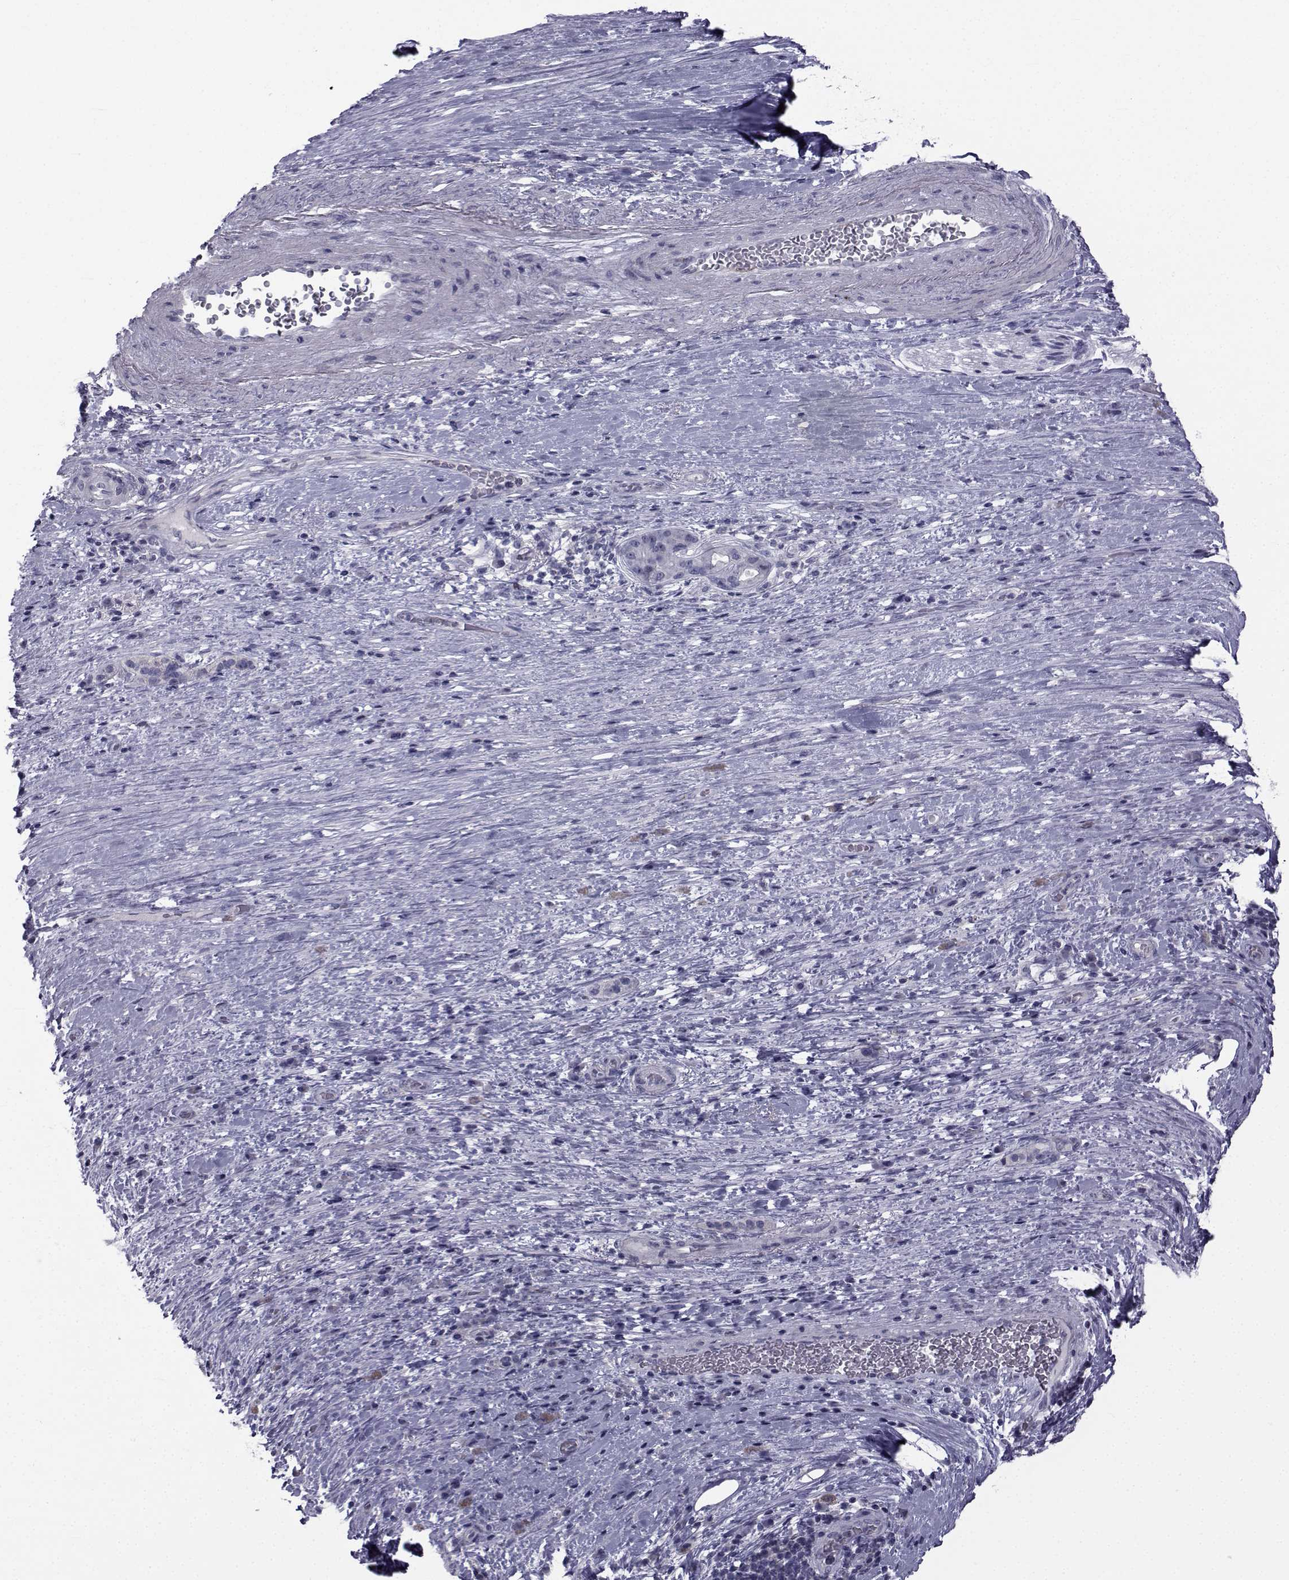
{"staining": {"intensity": "negative", "quantity": "none", "location": "none"}, "tissue": "pancreatic cancer", "cell_type": "Tumor cells", "image_type": "cancer", "snomed": [{"axis": "morphology", "description": "Adenocarcinoma, NOS"}, {"axis": "topography", "description": "Pancreas"}], "caption": "Image shows no protein expression in tumor cells of pancreatic cancer (adenocarcinoma) tissue.", "gene": "FDXR", "patient": {"sex": "male", "age": 63}}